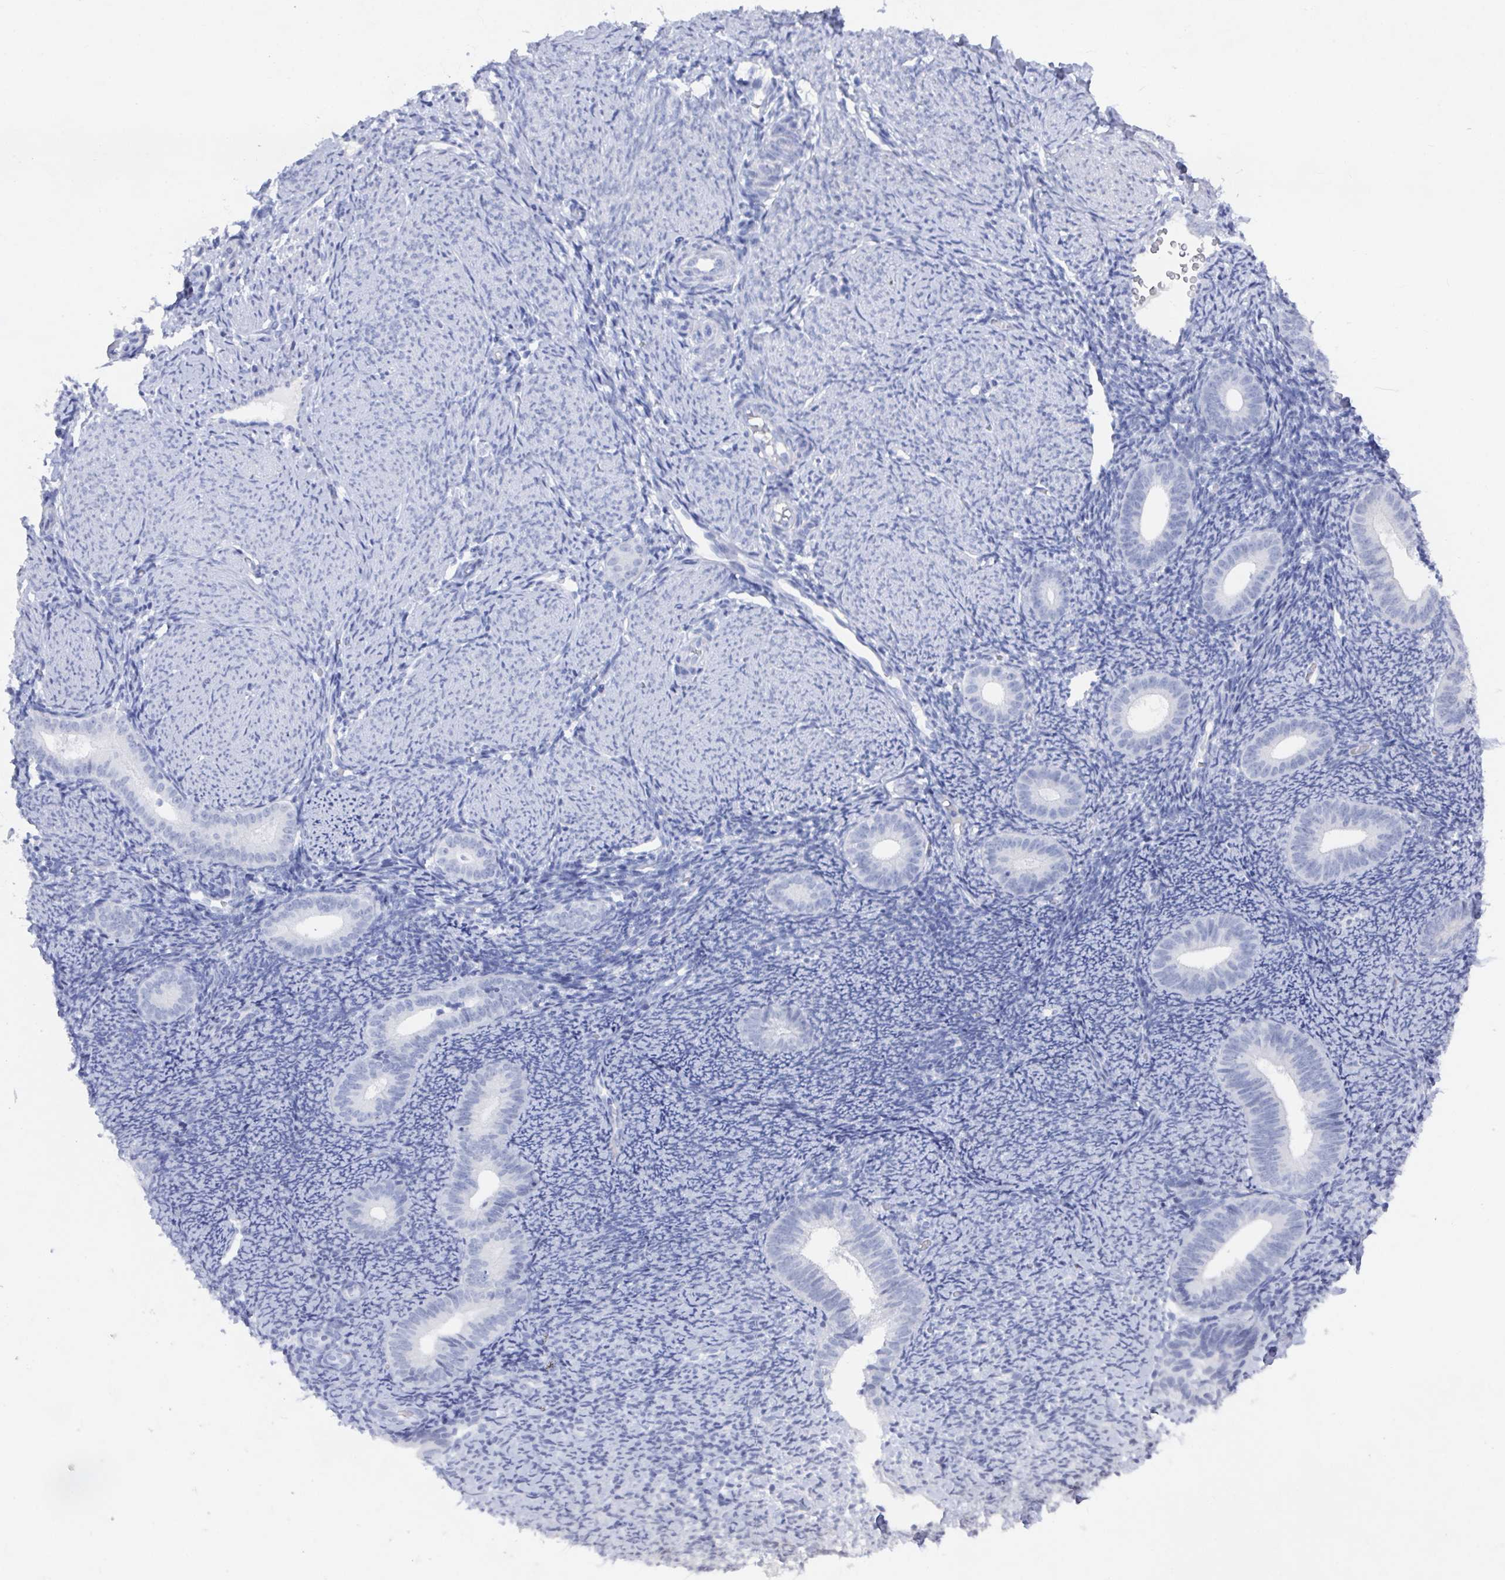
{"staining": {"intensity": "negative", "quantity": "none", "location": "none"}, "tissue": "endometrium", "cell_type": "Cells in endometrial stroma", "image_type": "normal", "snomed": [{"axis": "morphology", "description": "Normal tissue, NOS"}, {"axis": "topography", "description": "Endometrium"}], "caption": "Endometrium was stained to show a protein in brown. There is no significant positivity in cells in endometrial stroma. (DAB immunohistochemistry (IHC) with hematoxylin counter stain).", "gene": "CAMKV", "patient": {"sex": "female", "age": 39}}